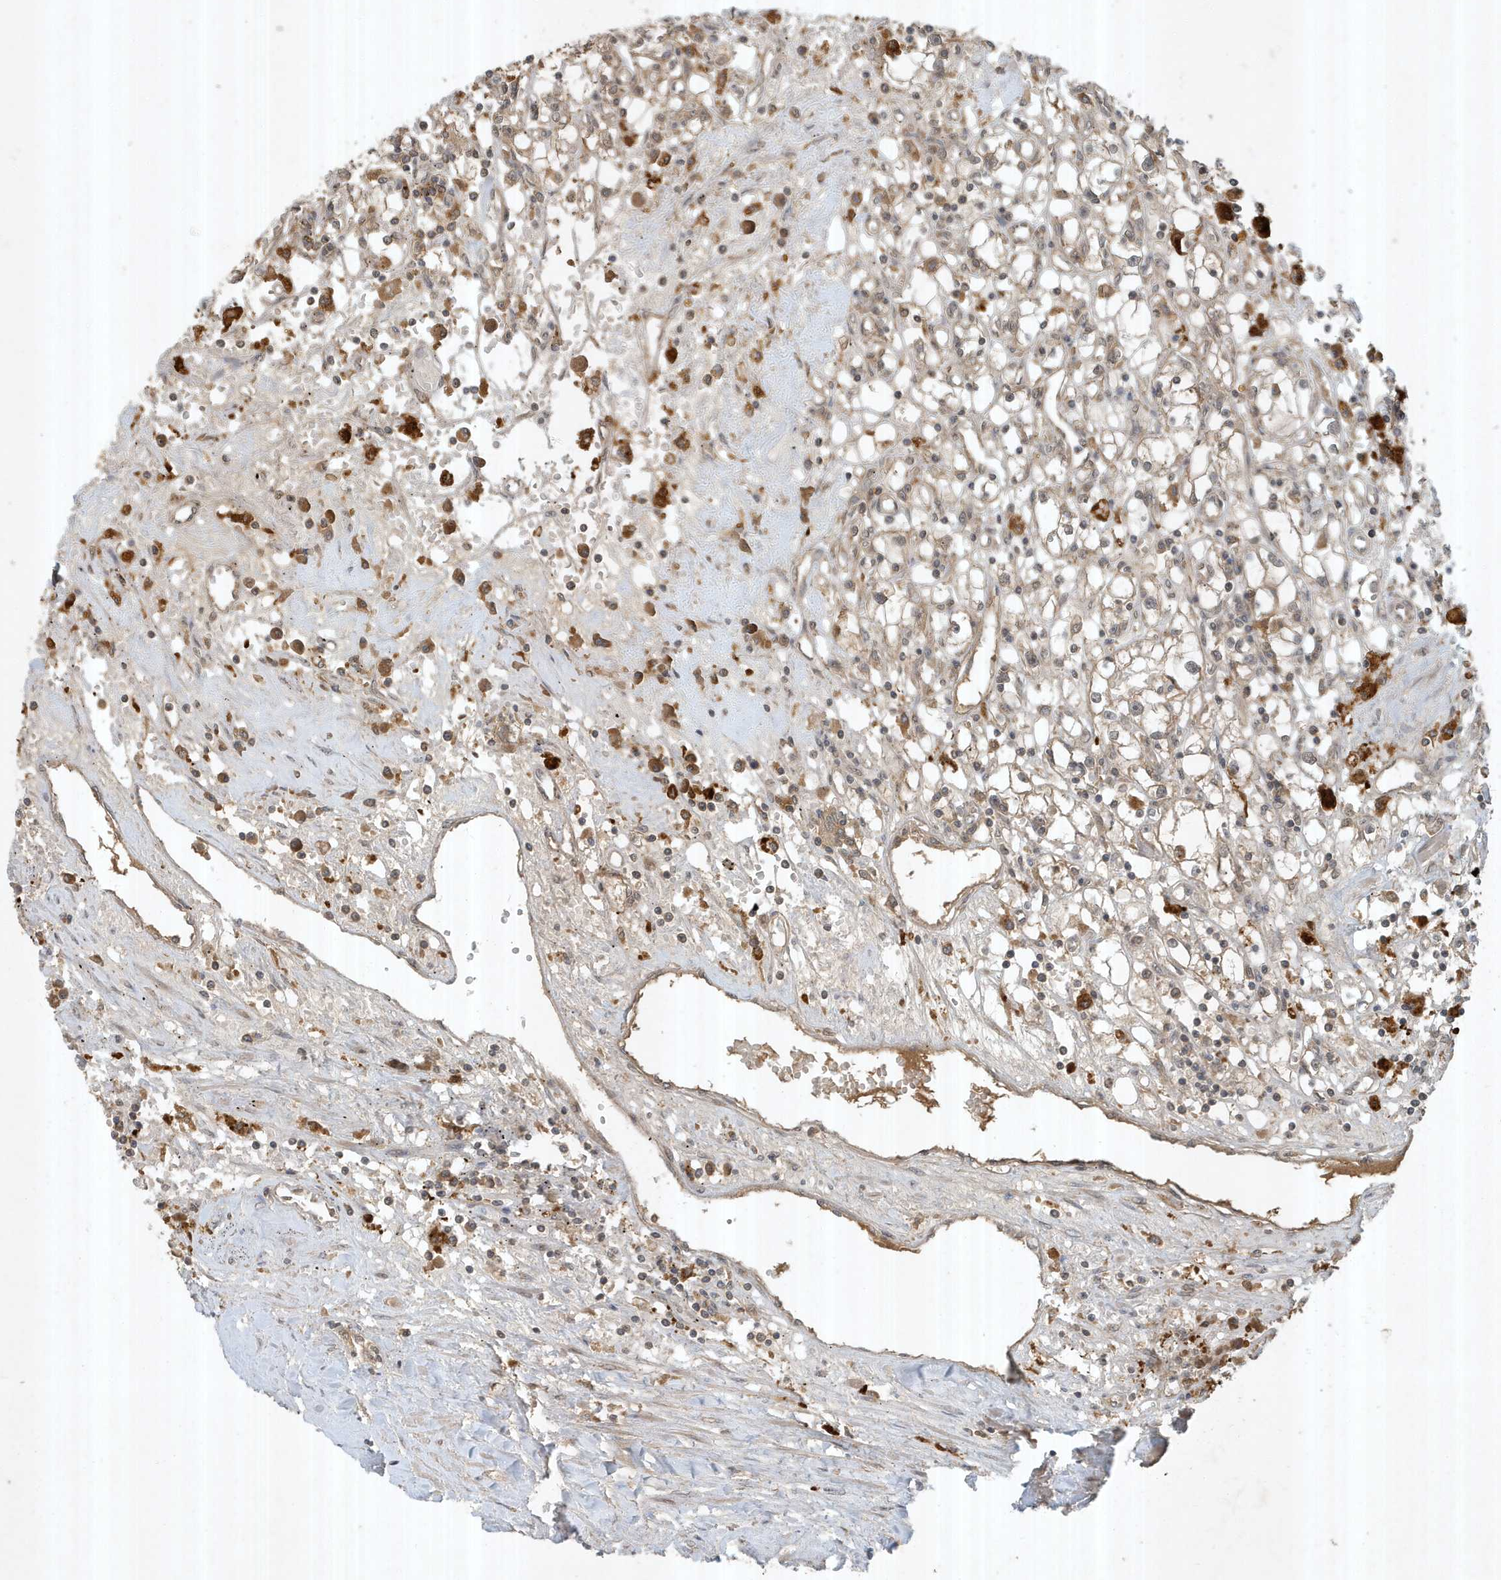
{"staining": {"intensity": "weak", "quantity": "25%-75%", "location": "cytoplasmic/membranous"}, "tissue": "renal cancer", "cell_type": "Tumor cells", "image_type": "cancer", "snomed": [{"axis": "morphology", "description": "Adenocarcinoma, NOS"}, {"axis": "topography", "description": "Kidney"}], "caption": "IHC staining of renal cancer, which shows low levels of weak cytoplasmic/membranous staining in approximately 25%-75% of tumor cells indicating weak cytoplasmic/membranous protein staining. The staining was performed using DAB (3,3'-diaminobenzidine) (brown) for protein detection and nuclei were counterstained in hematoxylin (blue).", "gene": "ABCB9", "patient": {"sex": "male", "age": 56}}